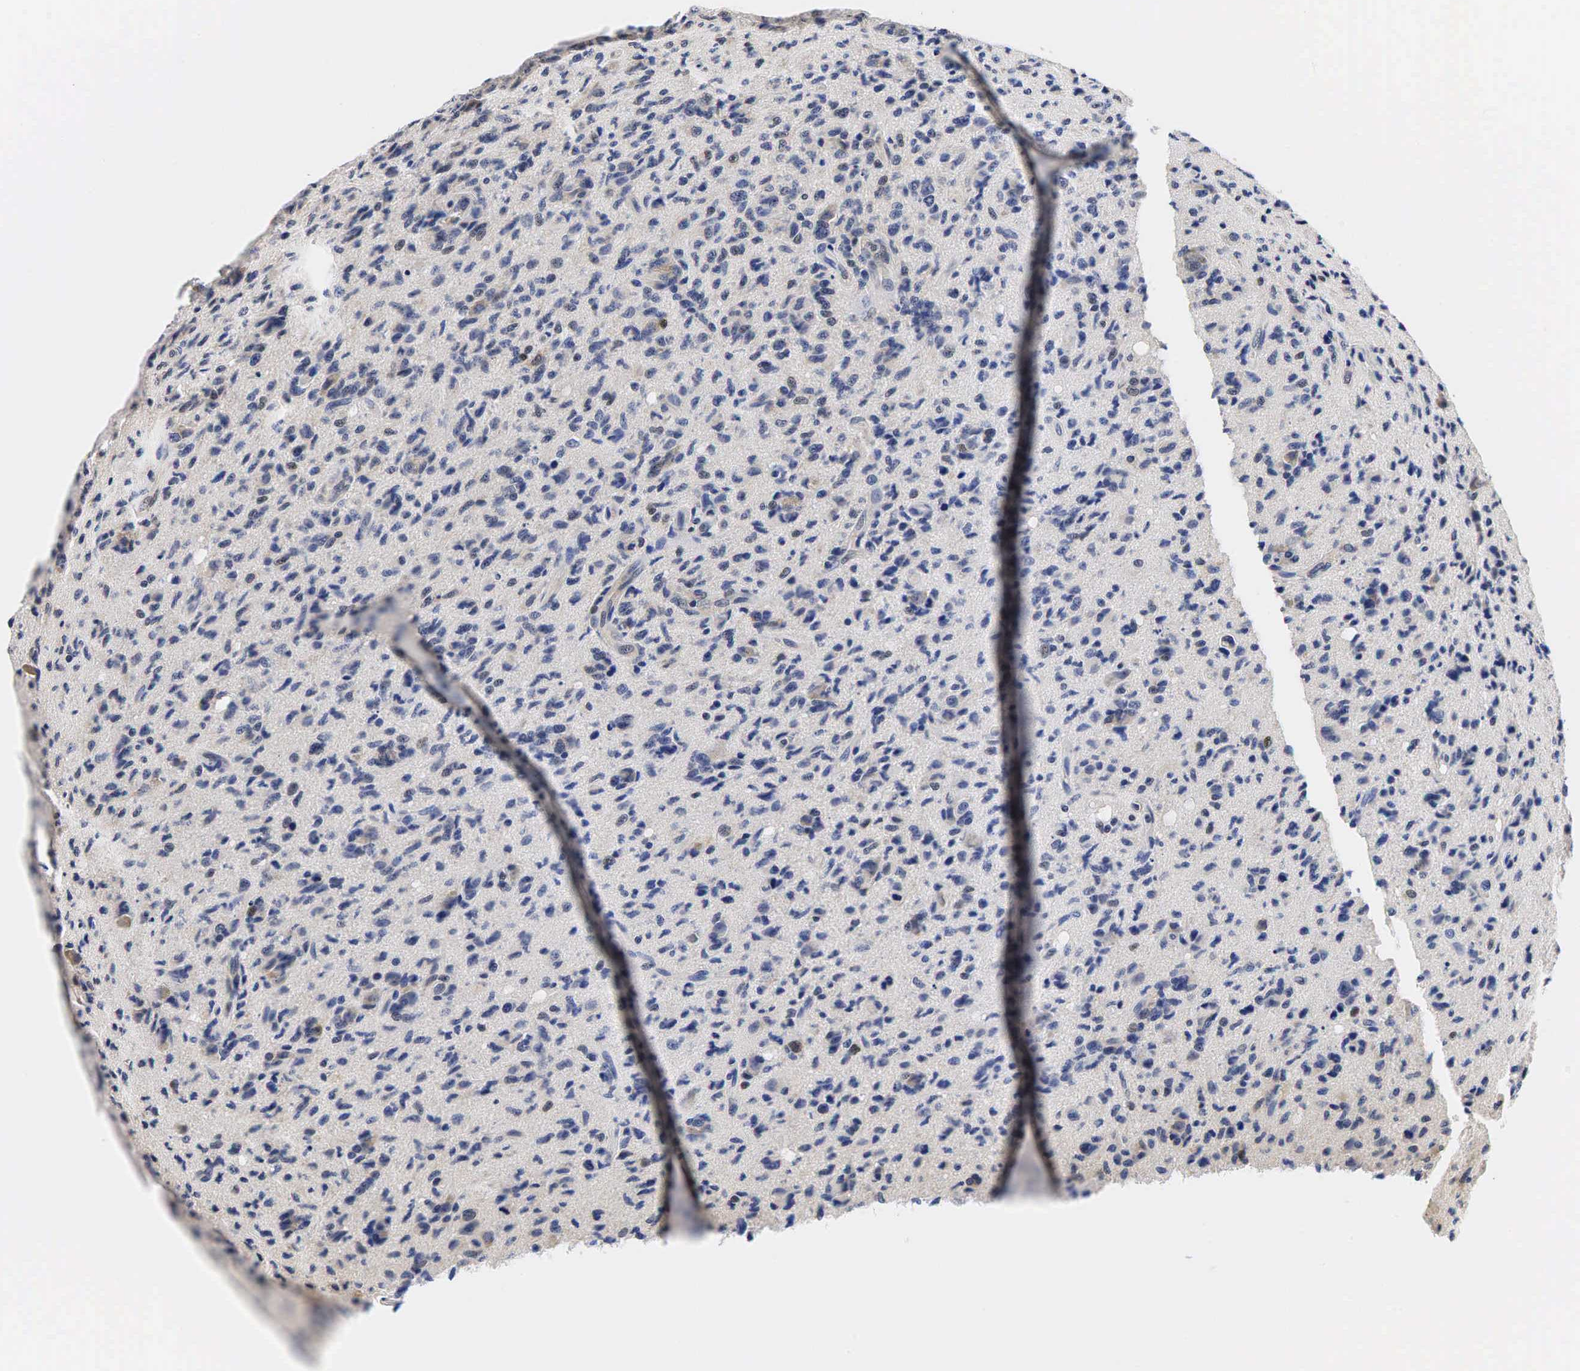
{"staining": {"intensity": "negative", "quantity": "none", "location": "none"}, "tissue": "glioma", "cell_type": "Tumor cells", "image_type": "cancer", "snomed": [{"axis": "morphology", "description": "Glioma, malignant, High grade"}, {"axis": "topography", "description": "Brain"}], "caption": "Immunohistochemistry (IHC) photomicrograph of glioma stained for a protein (brown), which reveals no expression in tumor cells.", "gene": "CCND1", "patient": {"sex": "male", "age": 36}}